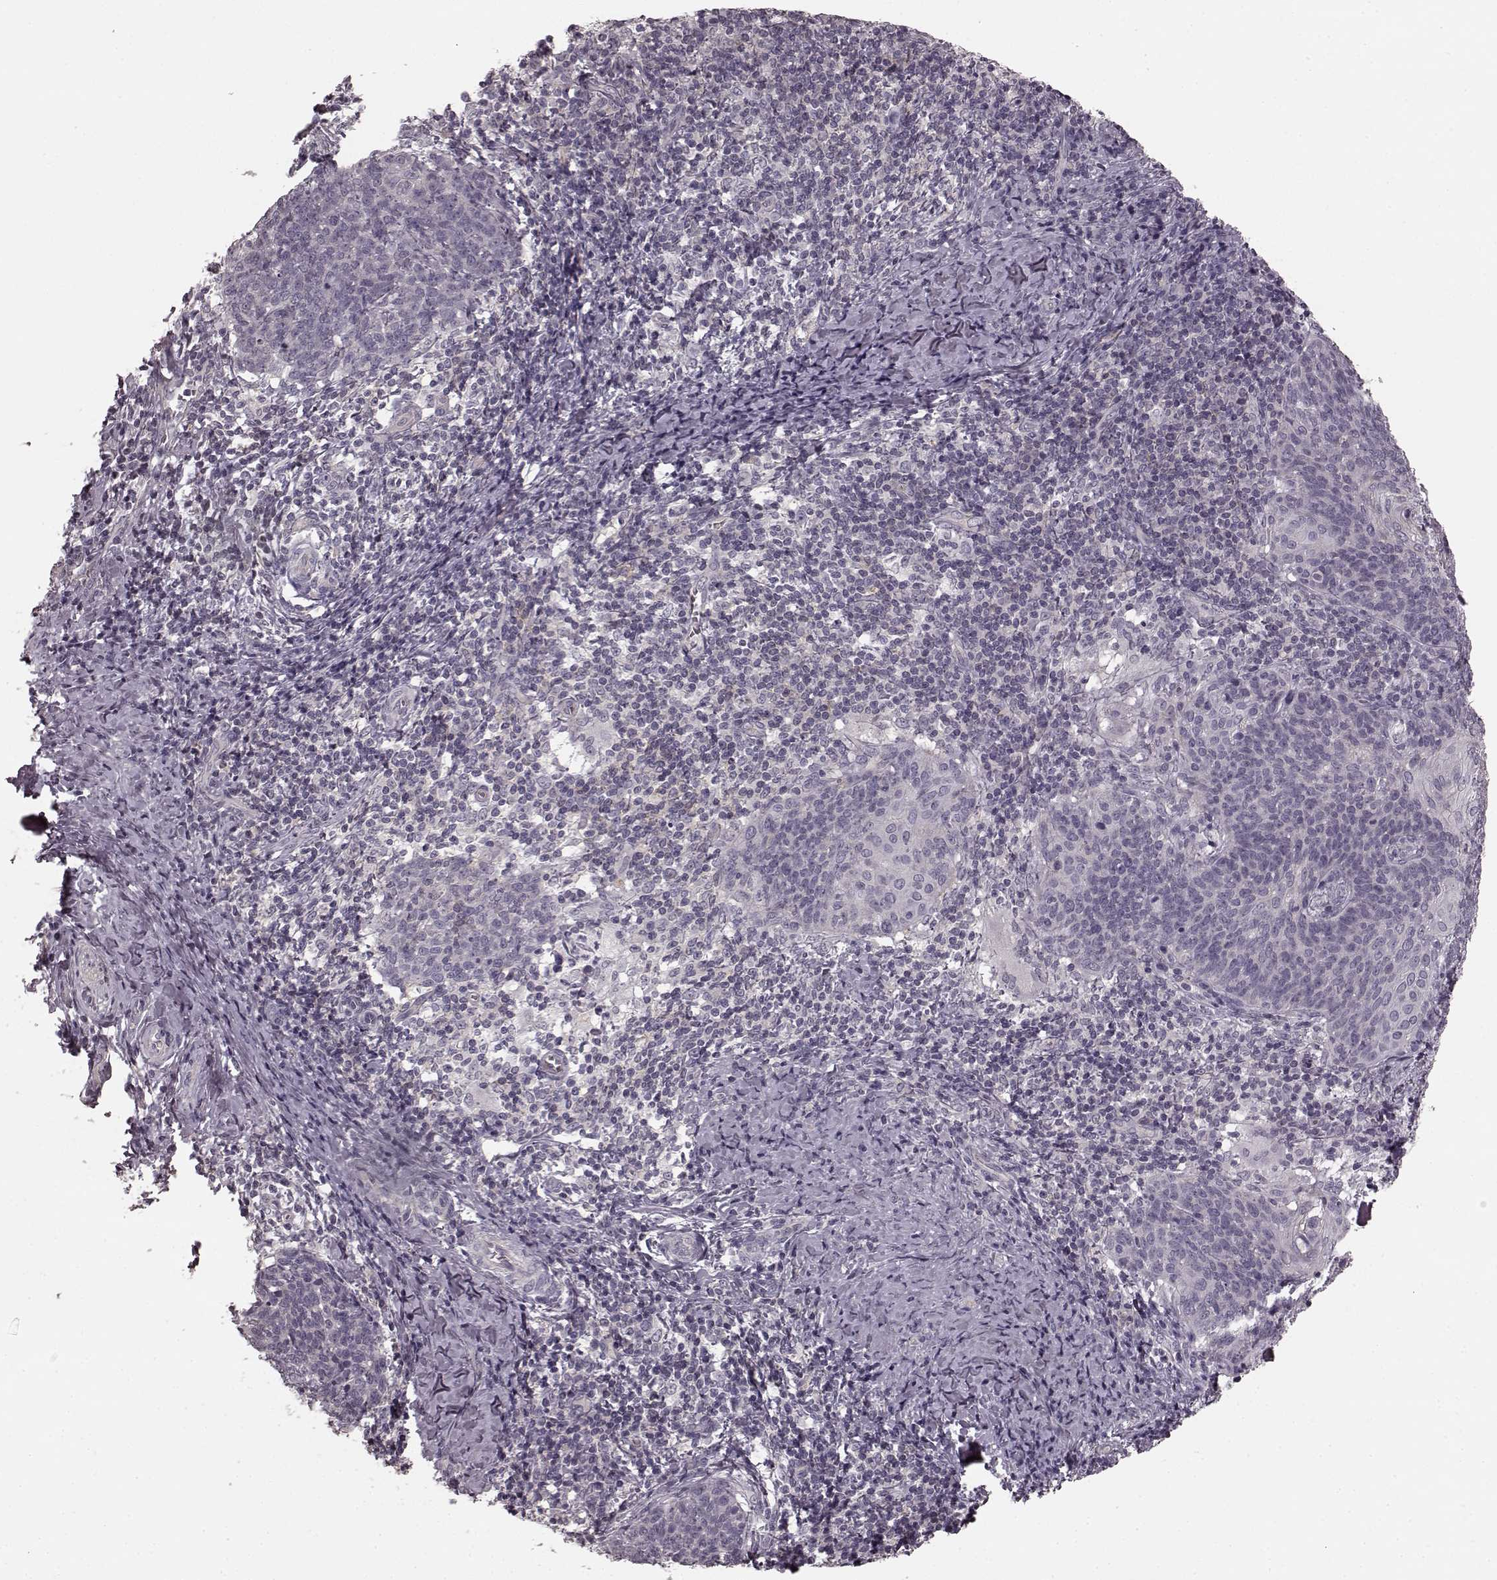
{"staining": {"intensity": "negative", "quantity": "none", "location": "none"}, "tissue": "cervical cancer", "cell_type": "Tumor cells", "image_type": "cancer", "snomed": [{"axis": "morphology", "description": "Normal tissue, NOS"}, {"axis": "morphology", "description": "Squamous cell carcinoma, NOS"}, {"axis": "topography", "description": "Cervix"}], "caption": "Immunohistochemistry histopathology image of neoplastic tissue: human squamous cell carcinoma (cervical) stained with DAB displays no significant protein staining in tumor cells. (Immunohistochemistry (ihc), brightfield microscopy, high magnification).", "gene": "PRKCE", "patient": {"sex": "female", "age": 39}}